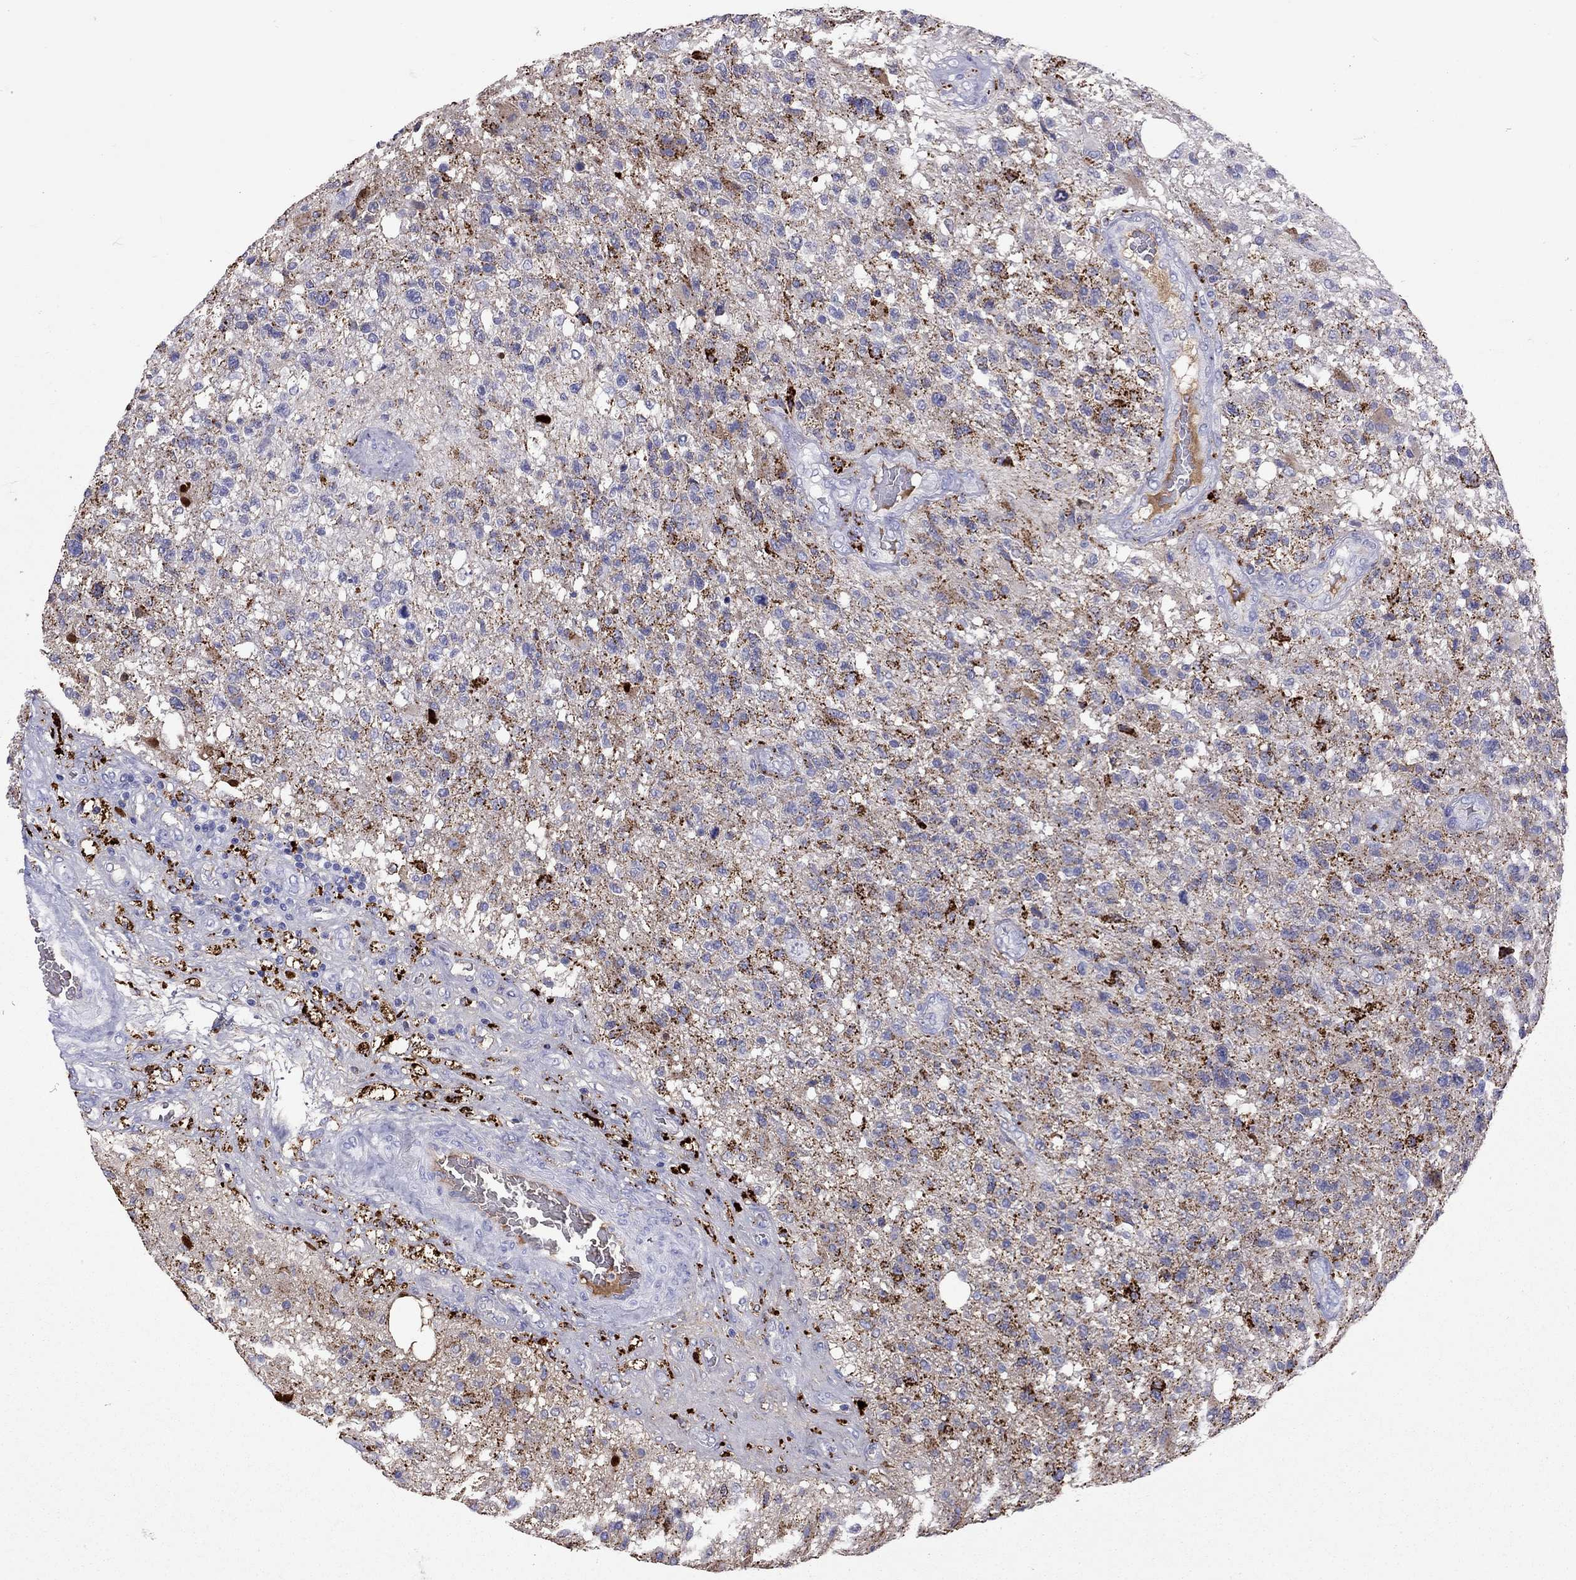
{"staining": {"intensity": "strong", "quantity": "<25%", "location": "cytoplasmic/membranous,nuclear"}, "tissue": "glioma", "cell_type": "Tumor cells", "image_type": "cancer", "snomed": [{"axis": "morphology", "description": "Glioma, malignant, High grade"}, {"axis": "topography", "description": "Brain"}], "caption": "Immunohistochemistry of glioma shows medium levels of strong cytoplasmic/membranous and nuclear staining in about <25% of tumor cells.", "gene": "SERPINA3", "patient": {"sex": "male", "age": 56}}